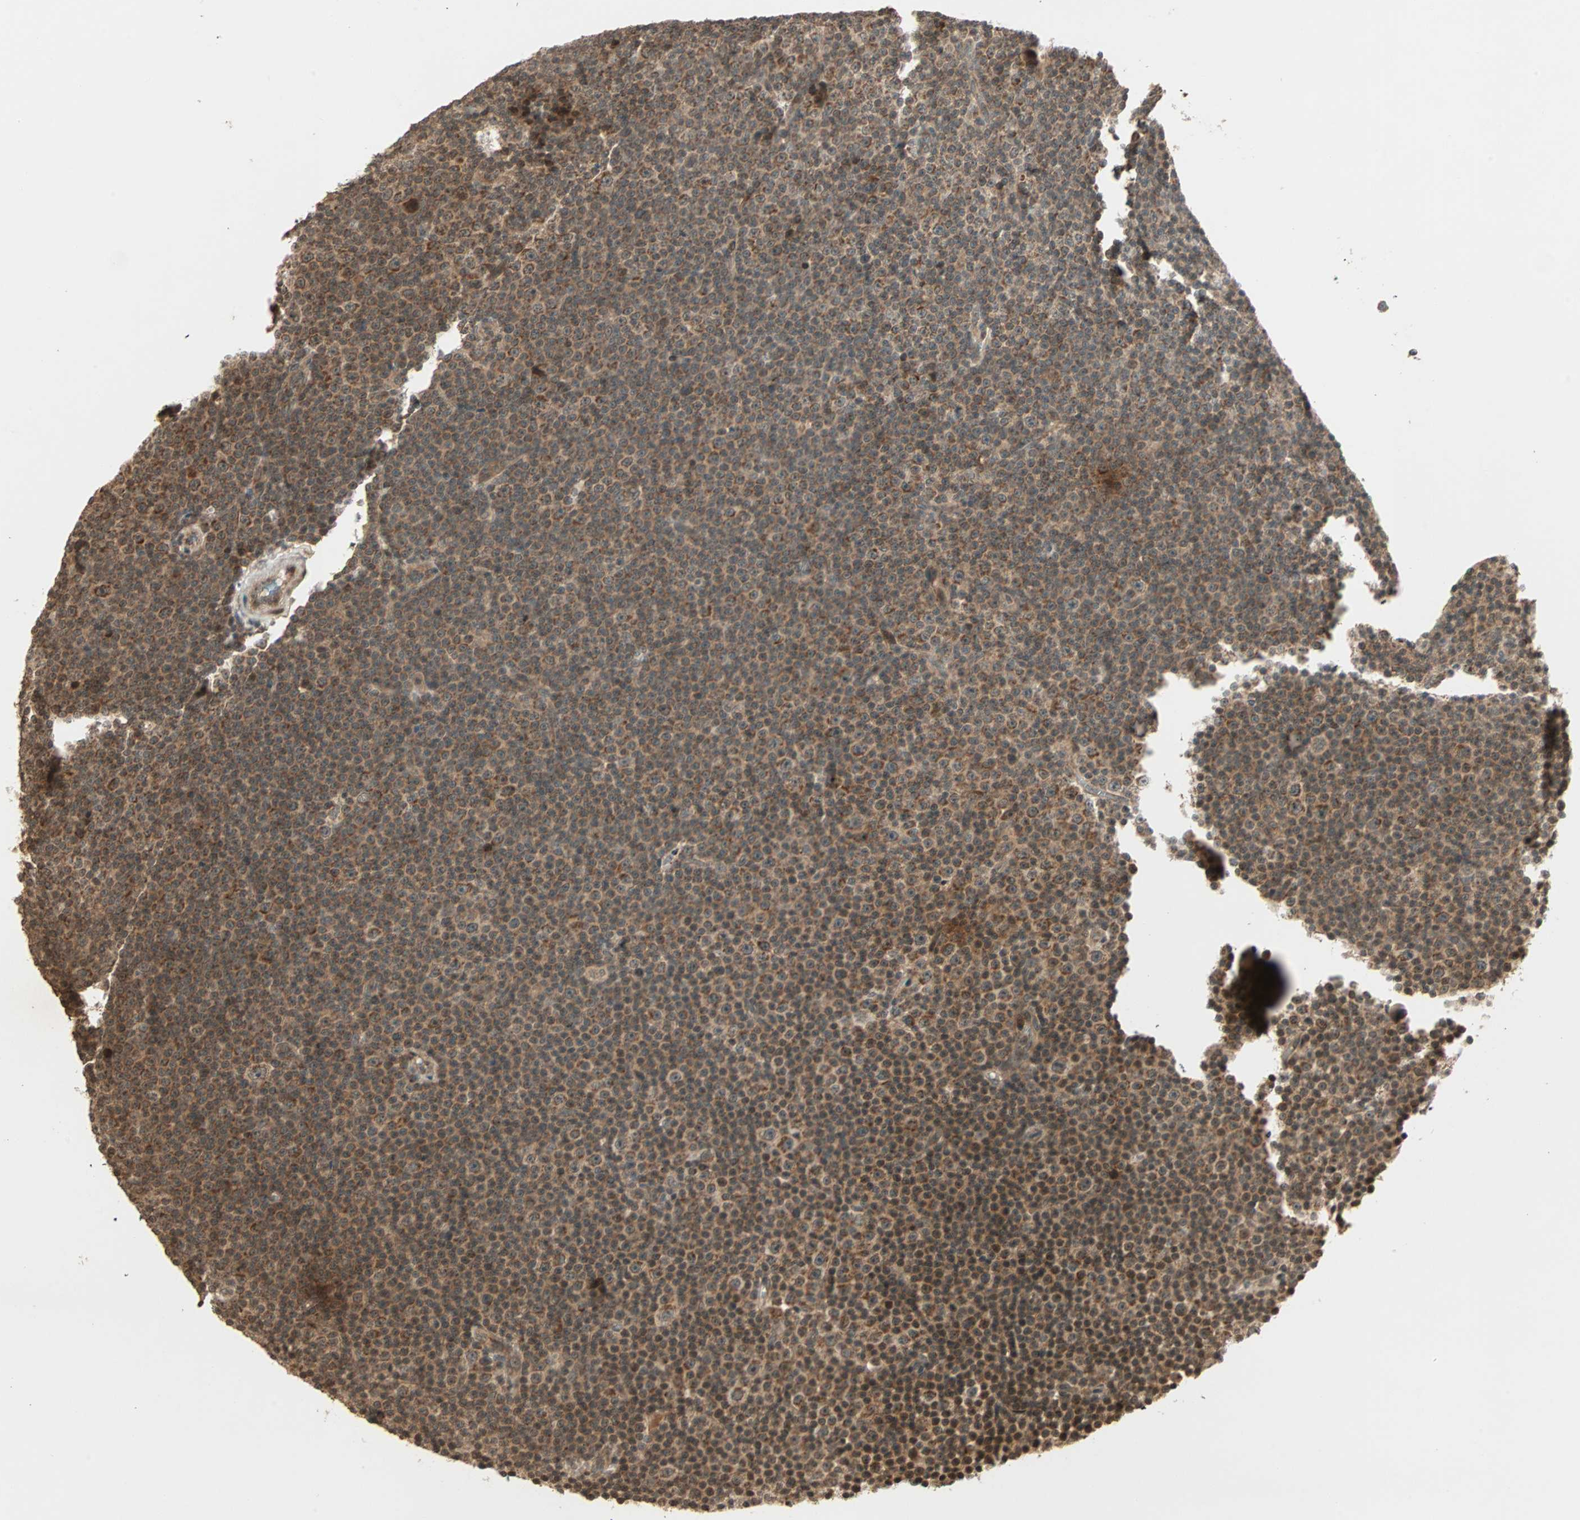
{"staining": {"intensity": "moderate", "quantity": ">75%", "location": "cytoplasmic/membranous"}, "tissue": "lymphoma", "cell_type": "Tumor cells", "image_type": "cancer", "snomed": [{"axis": "morphology", "description": "Malignant lymphoma, non-Hodgkin's type, Low grade"}, {"axis": "topography", "description": "Lymph node"}], "caption": "Lymphoma stained with a protein marker displays moderate staining in tumor cells.", "gene": "RFFL", "patient": {"sex": "female", "age": 67}}